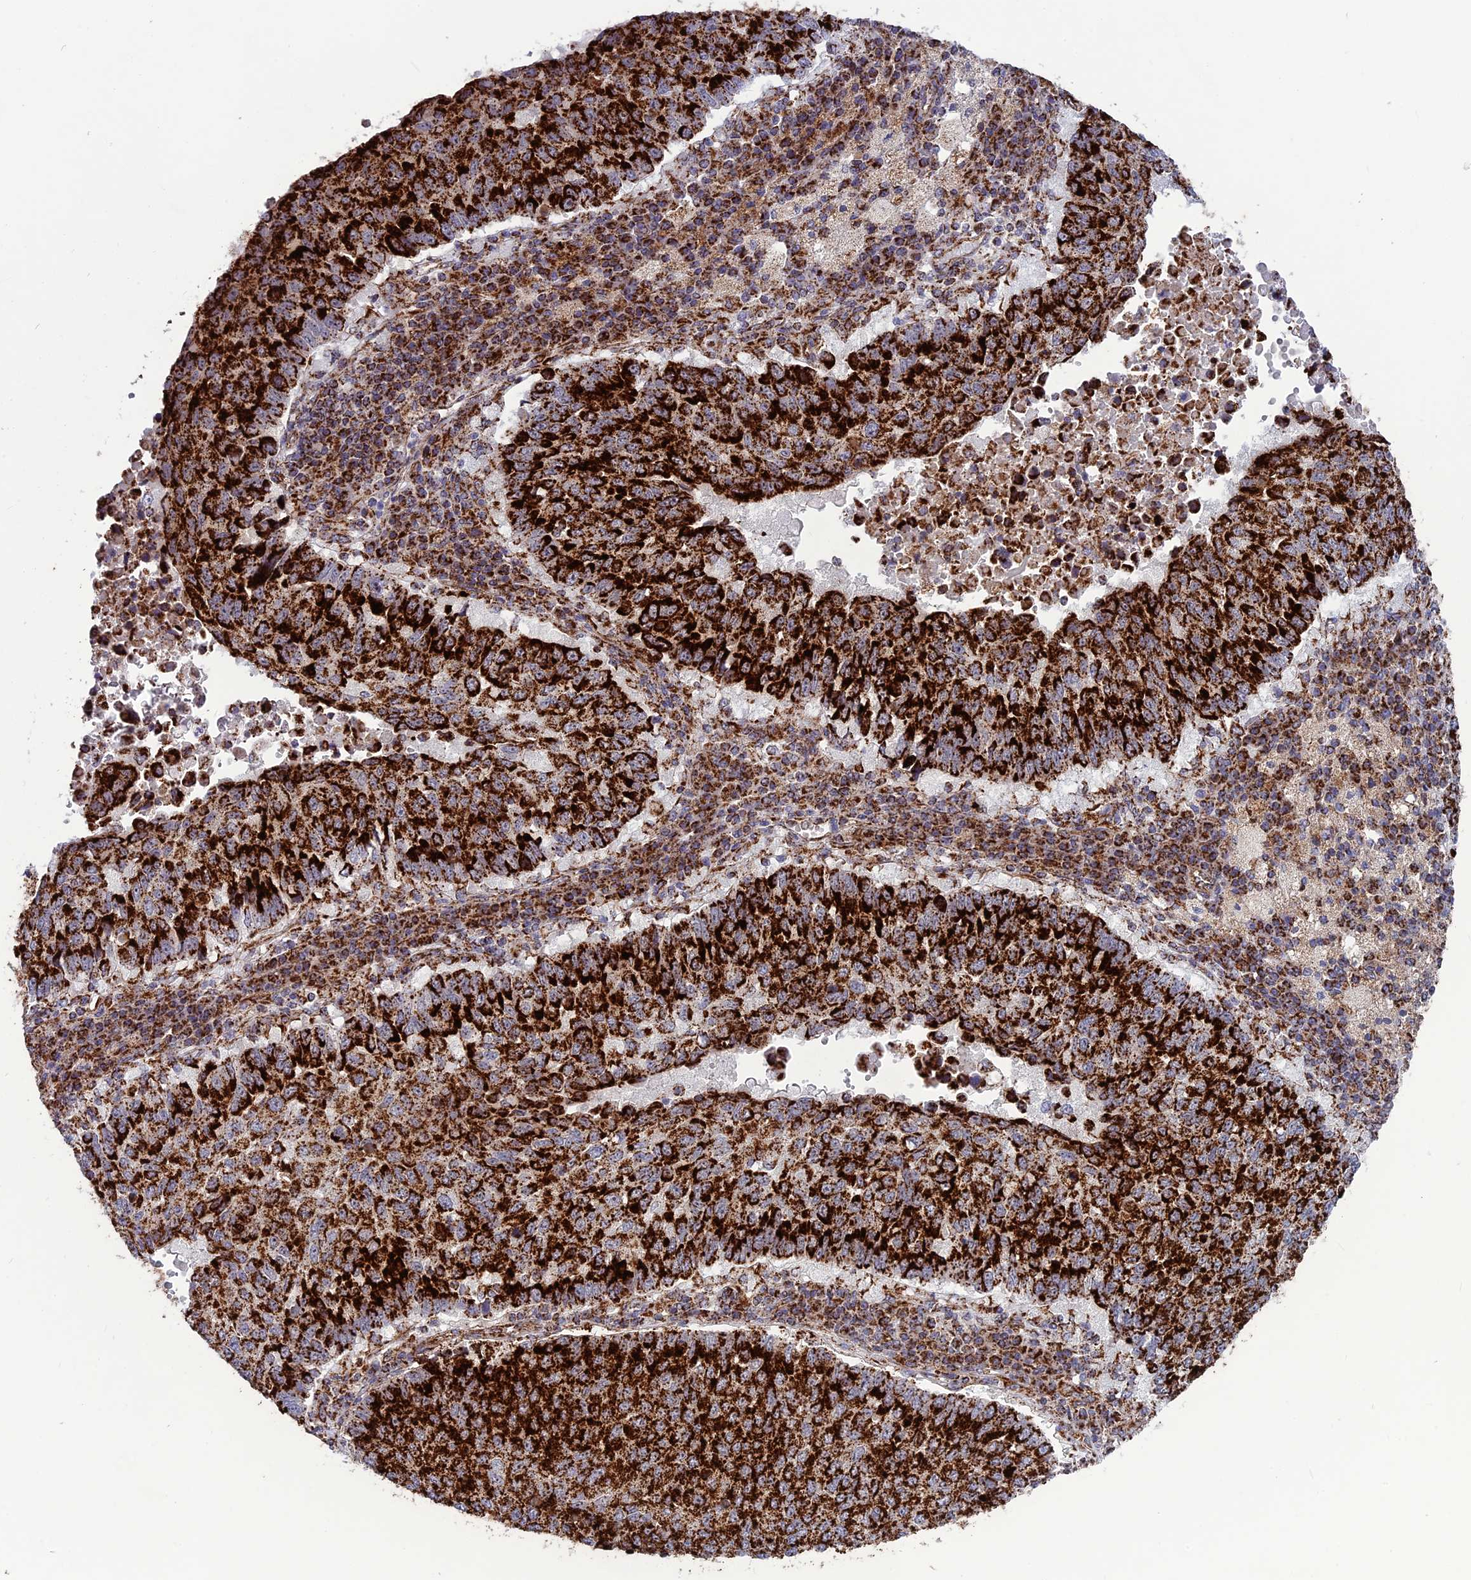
{"staining": {"intensity": "strong", "quantity": ">75%", "location": "cytoplasmic/membranous"}, "tissue": "lung cancer", "cell_type": "Tumor cells", "image_type": "cancer", "snomed": [{"axis": "morphology", "description": "Squamous cell carcinoma, NOS"}, {"axis": "topography", "description": "Lung"}], "caption": "A brown stain labels strong cytoplasmic/membranous positivity of a protein in human lung squamous cell carcinoma tumor cells.", "gene": "MRPS18B", "patient": {"sex": "male", "age": 73}}